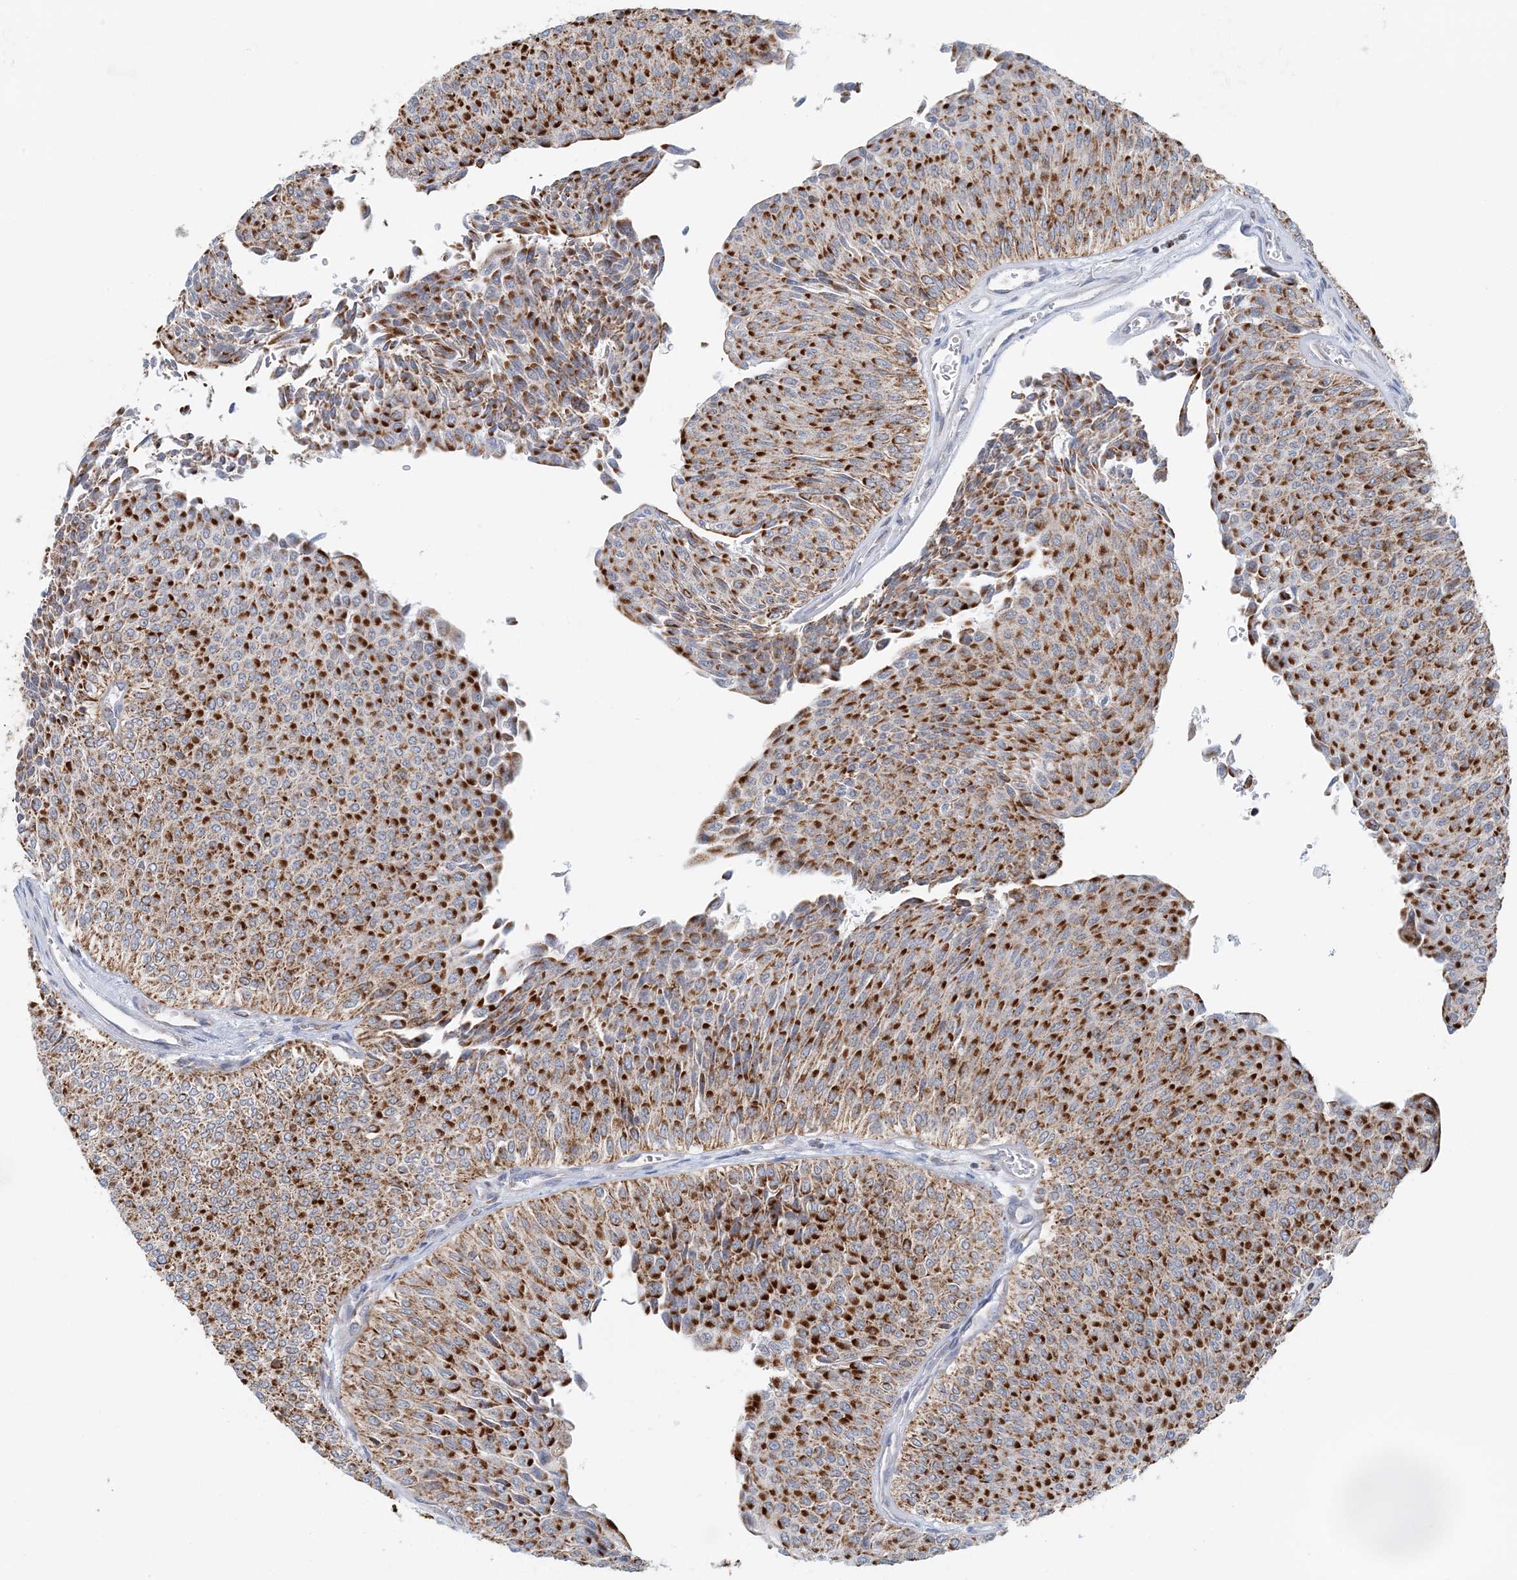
{"staining": {"intensity": "strong", "quantity": ">75%", "location": "cytoplasmic/membranous"}, "tissue": "urothelial cancer", "cell_type": "Tumor cells", "image_type": "cancer", "snomed": [{"axis": "morphology", "description": "Urothelial carcinoma, Low grade"}, {"axis": "topography", "description": "Urinary bladder"}], "caption": "Brown immunohistochemical staining in low-grade urothelial carcinoma exhibits strong cytoplasmic/membranous expression in approximately >75% of tumor cells.", "gene": "BDH1", "patient": {"sex": "male", "age": 78}}